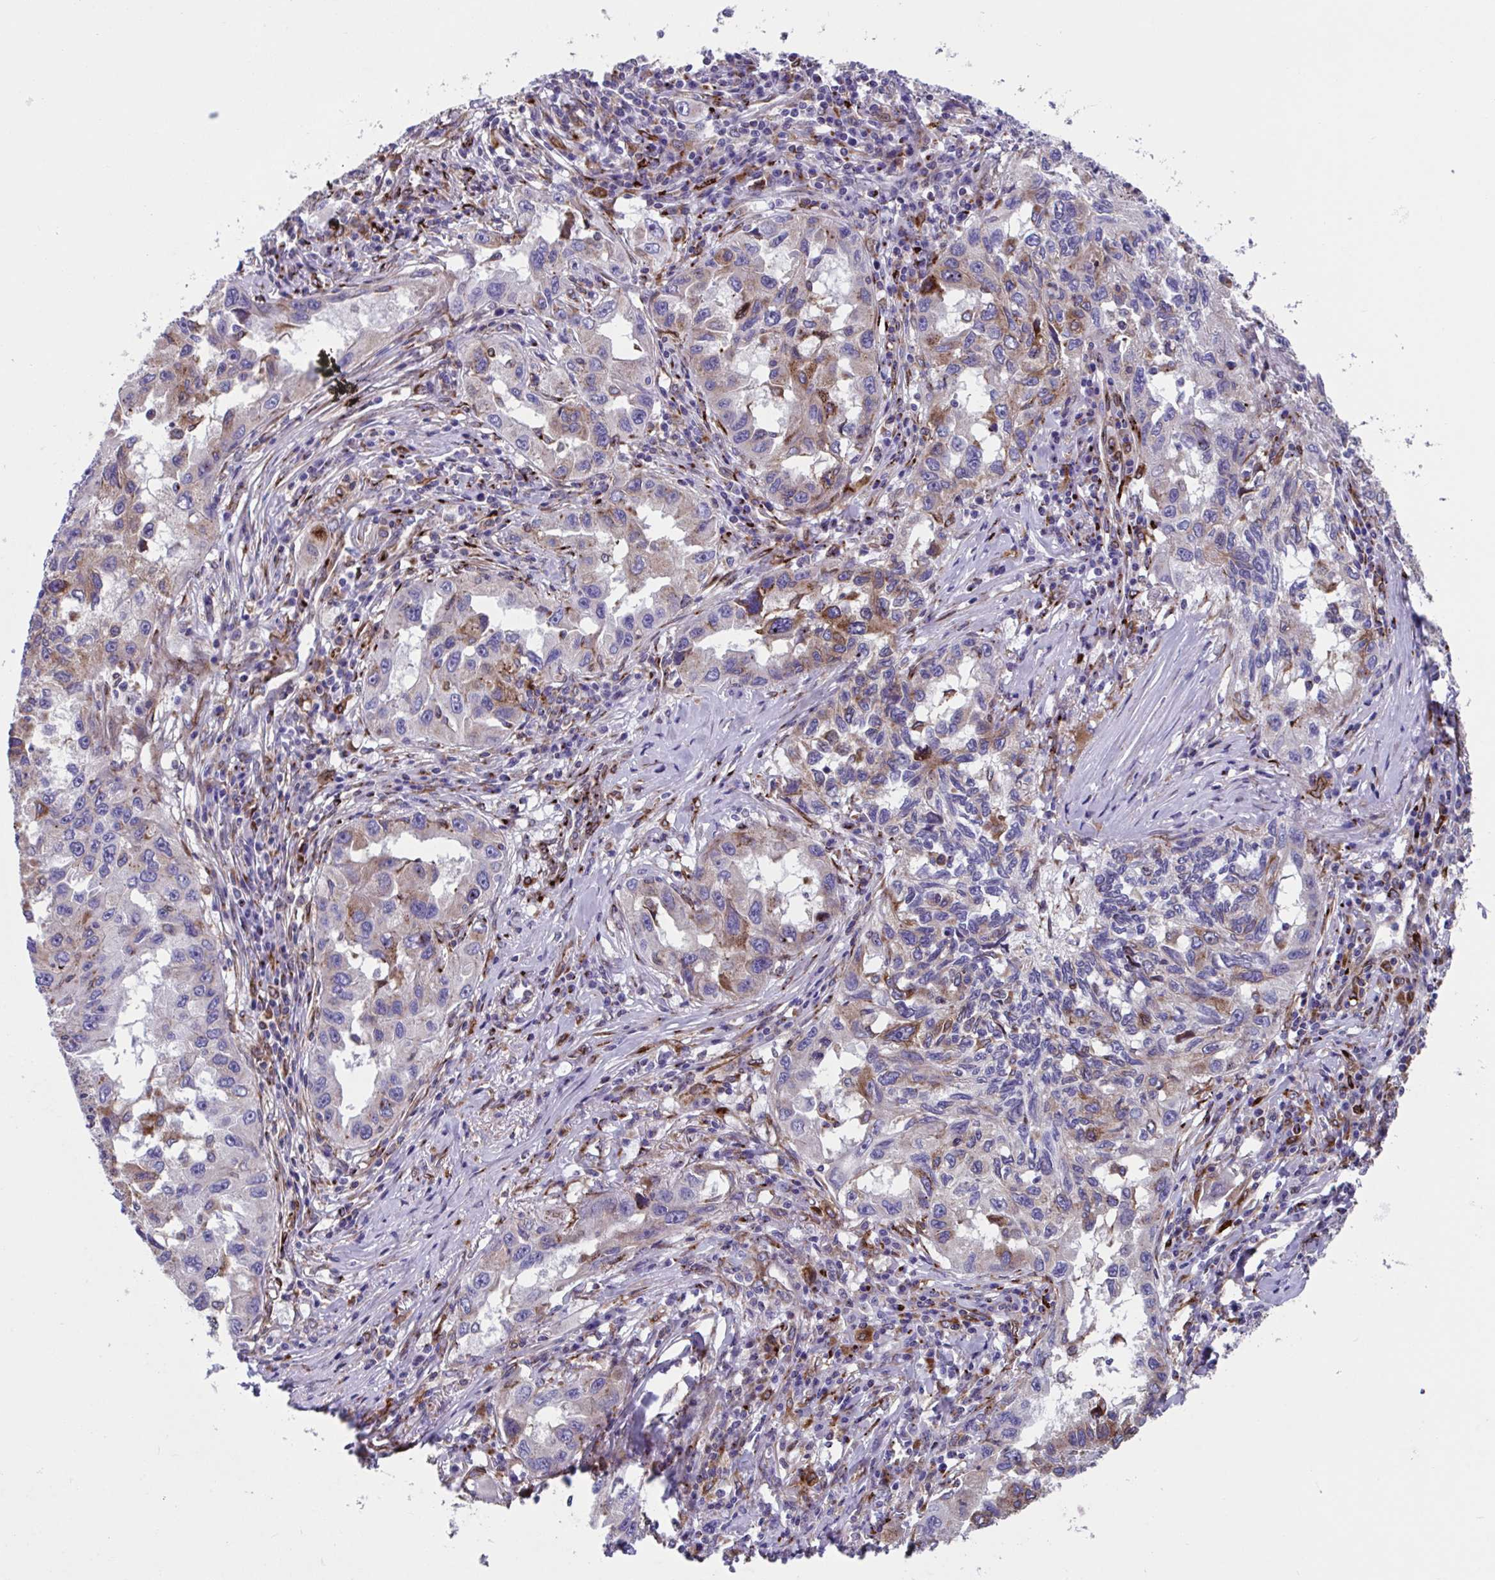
{"staining": {"intensity": "moderate", "quantity": "25%-75%", "location": "cytoplasmic/membranous"}, "tissue": "lung cancer", "cell_type": "Tumor cells", "image_type": "cancer", "snomed": [{"axis": "morphology", "description": "Adenocarcinoma, NOS"}, {"axis": "topography", "description": "Lung"}], "caption": "The image displays a brown stain indicating the presence of a protein in the cytoplasmic/membranous of tumor cells in lung adenocarcinoma.", "gene": "RFK", "patient": {"sex": "female", "age": 73}}